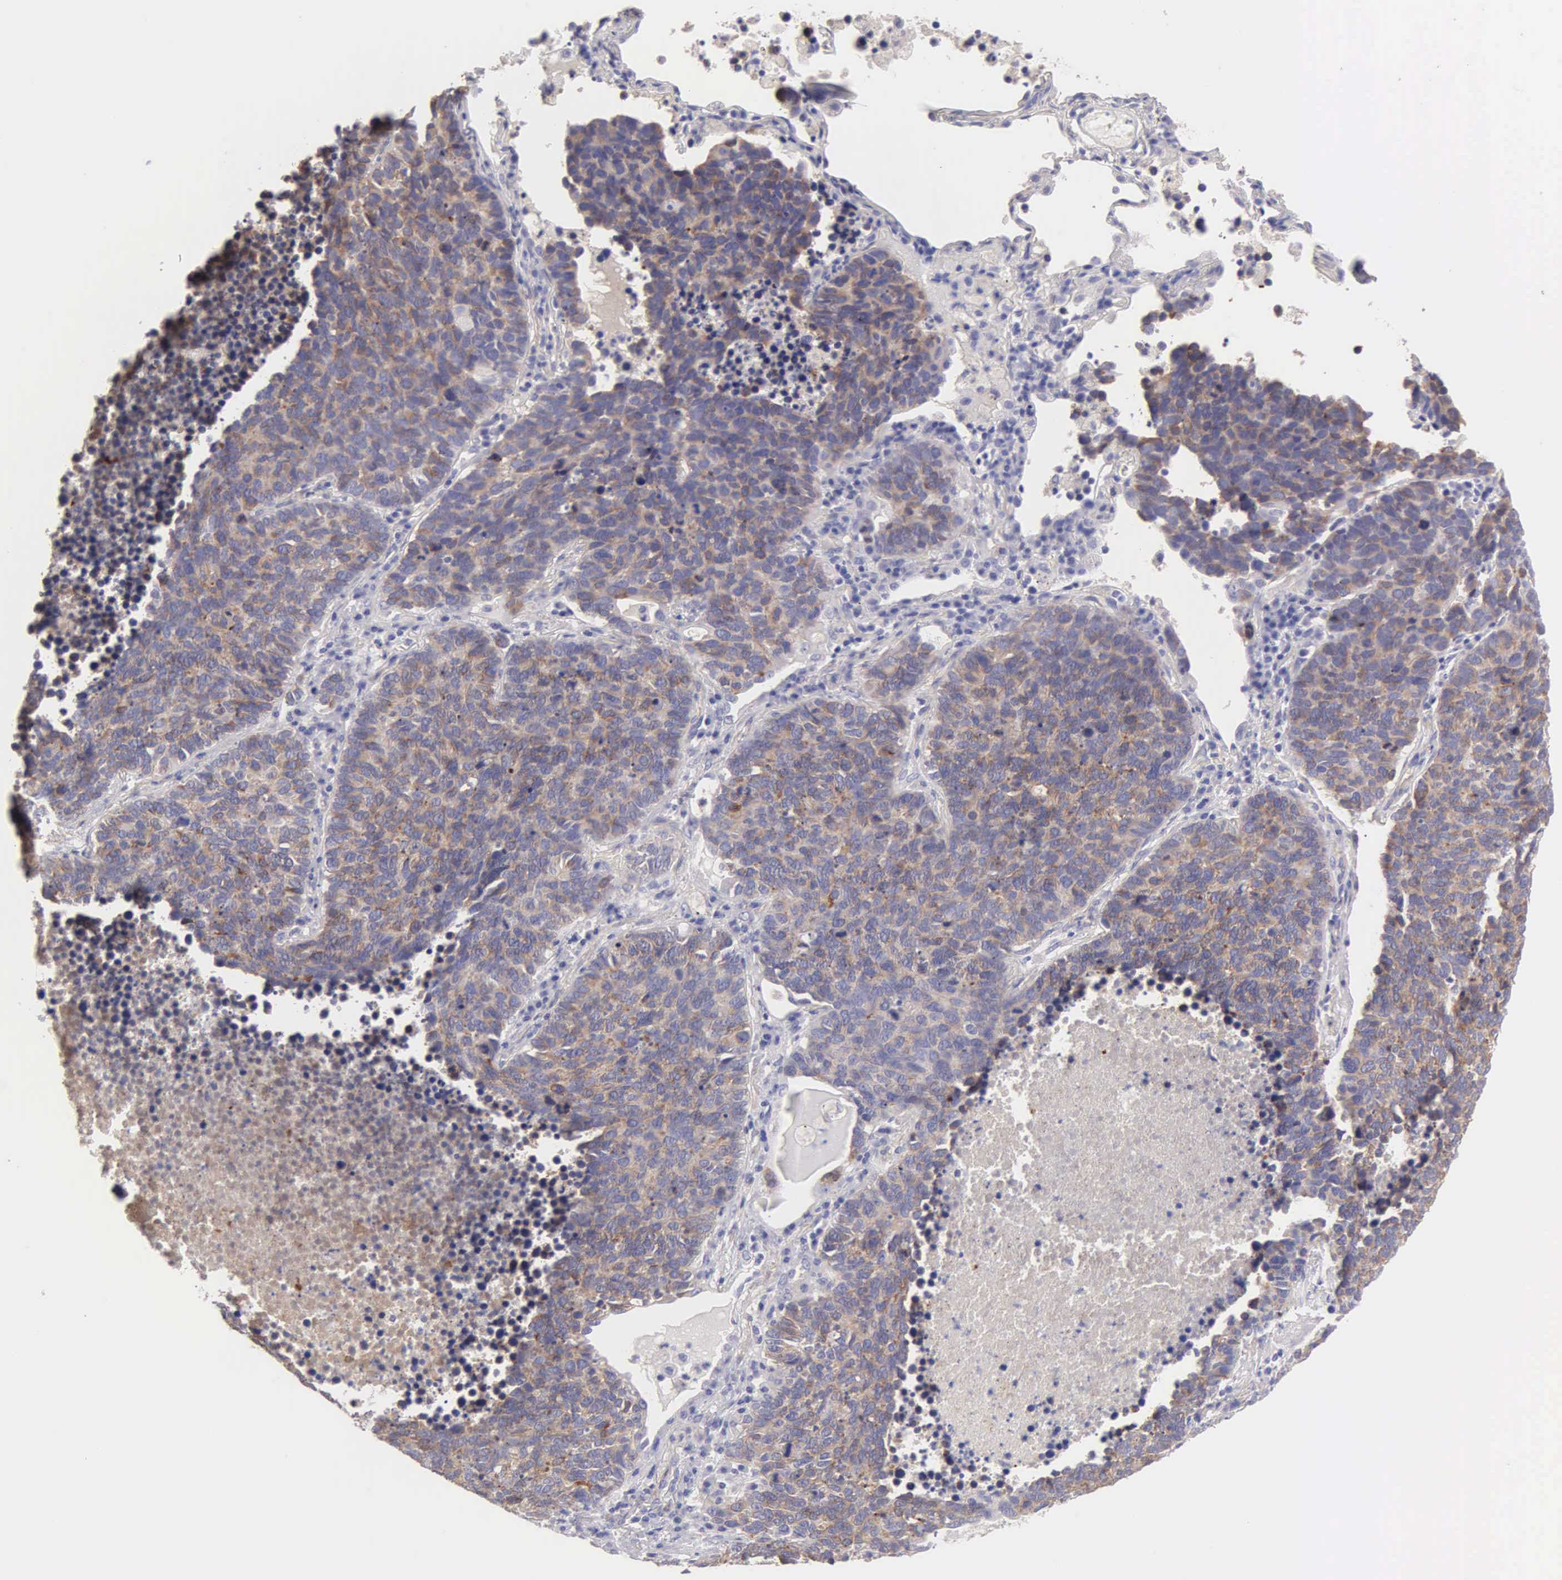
{"staining": {"intensity": "weak", "quantity": ">75%", "location": "cytoplasmic/membranous"}, "tissue": "lung cancer", "cell_type": "Tumor cells", "image_type": "cancer", "snomed": [{"axis": "morphology", "description": "Neoplasm, malignant, NOS"}, {"axis": "topography", "description": "Lung"}], "caption": "Immunohistochemistry (IHC) micrograph of neoplastic tissue: human lung cancer stained using immunohistochemistry exhibits low levels of weak protein expression localized specifically in the cytoplasmic/membranous of tumor cells, appearing as a cytoplasmic/membranous brown color.", "gene": "APP", "patient": {"sex": "female", "age": 75}}